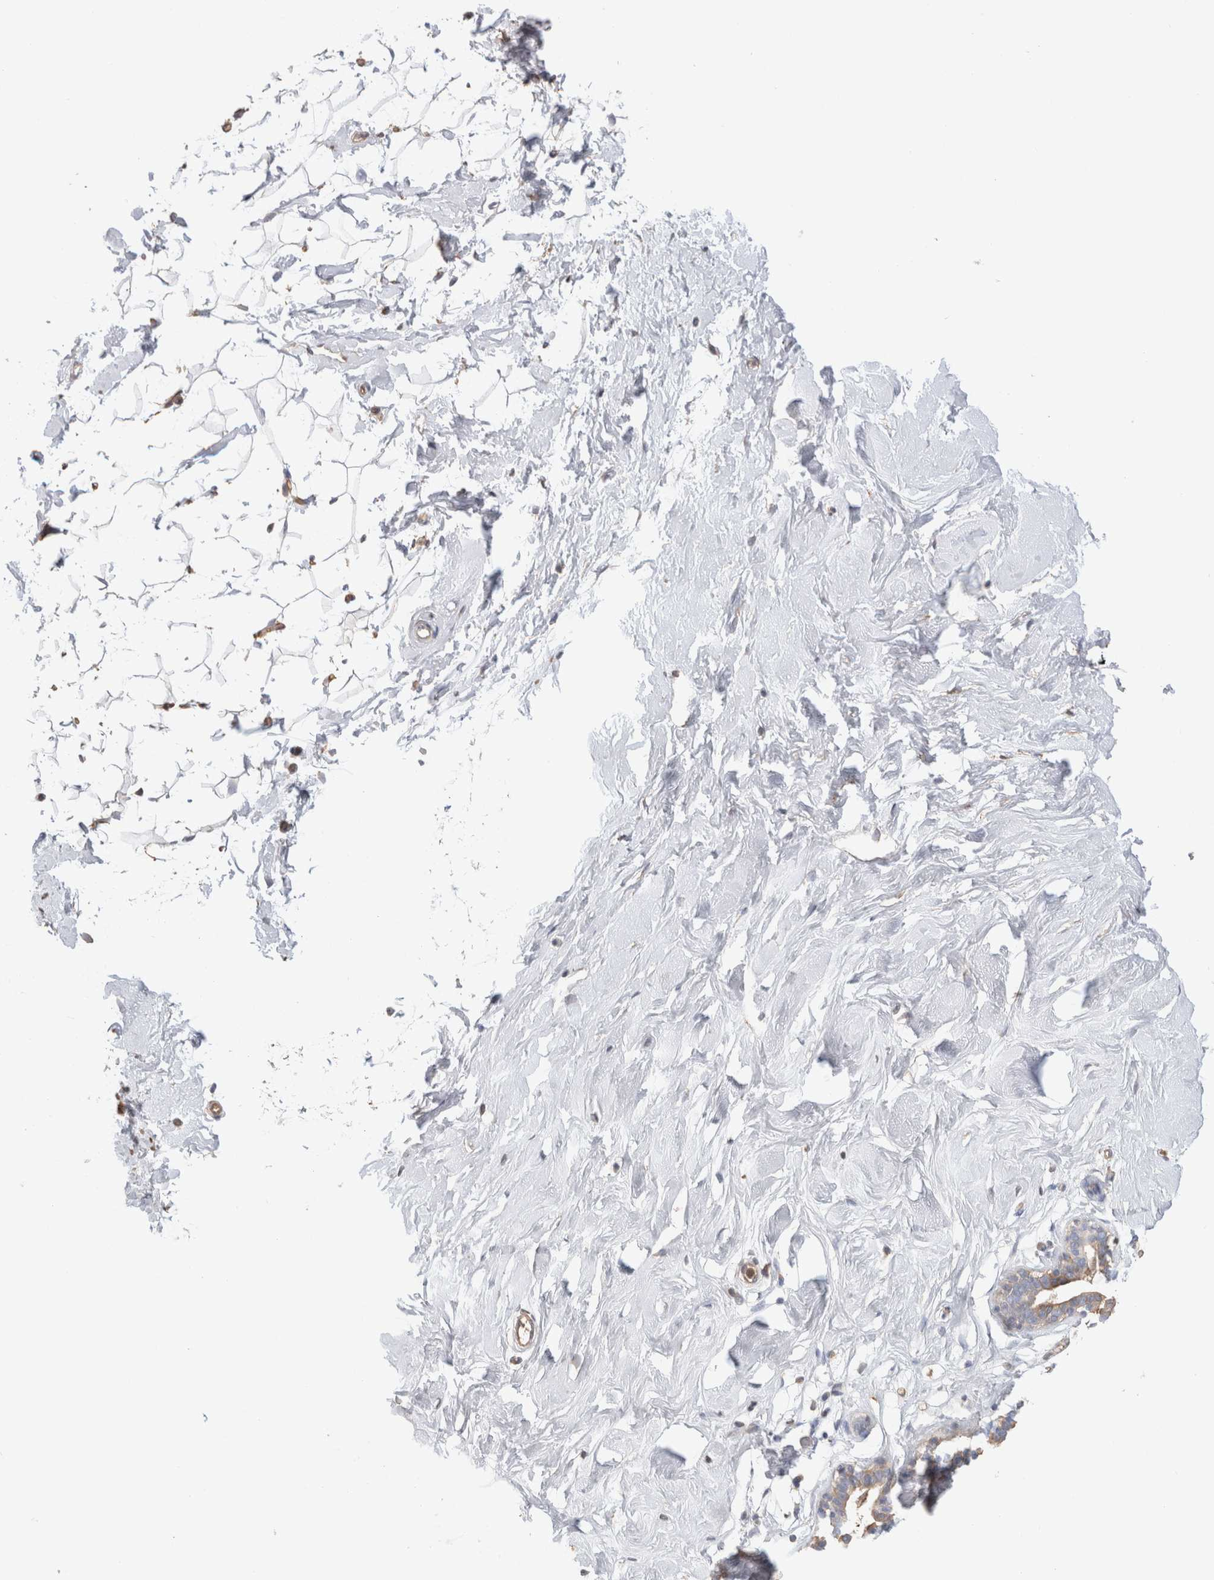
{"staining": {"intensity": "negative", "quantity": "none", "location": "none"}, "tissue": "breast", "cell_type": "Adipocytes", "image_type": "normal", "snomed": [{"axis": "morphology", "description": "Normal tissue, NOS"}, {"axis": "topography", "description": "Breast"}], "caption": "This is an IHC histopathology image of unremarkable human breast. There is no positivity in adipocytes.", "gene": "CAPN2", "patient": {"sex": "female", "age": 23}}